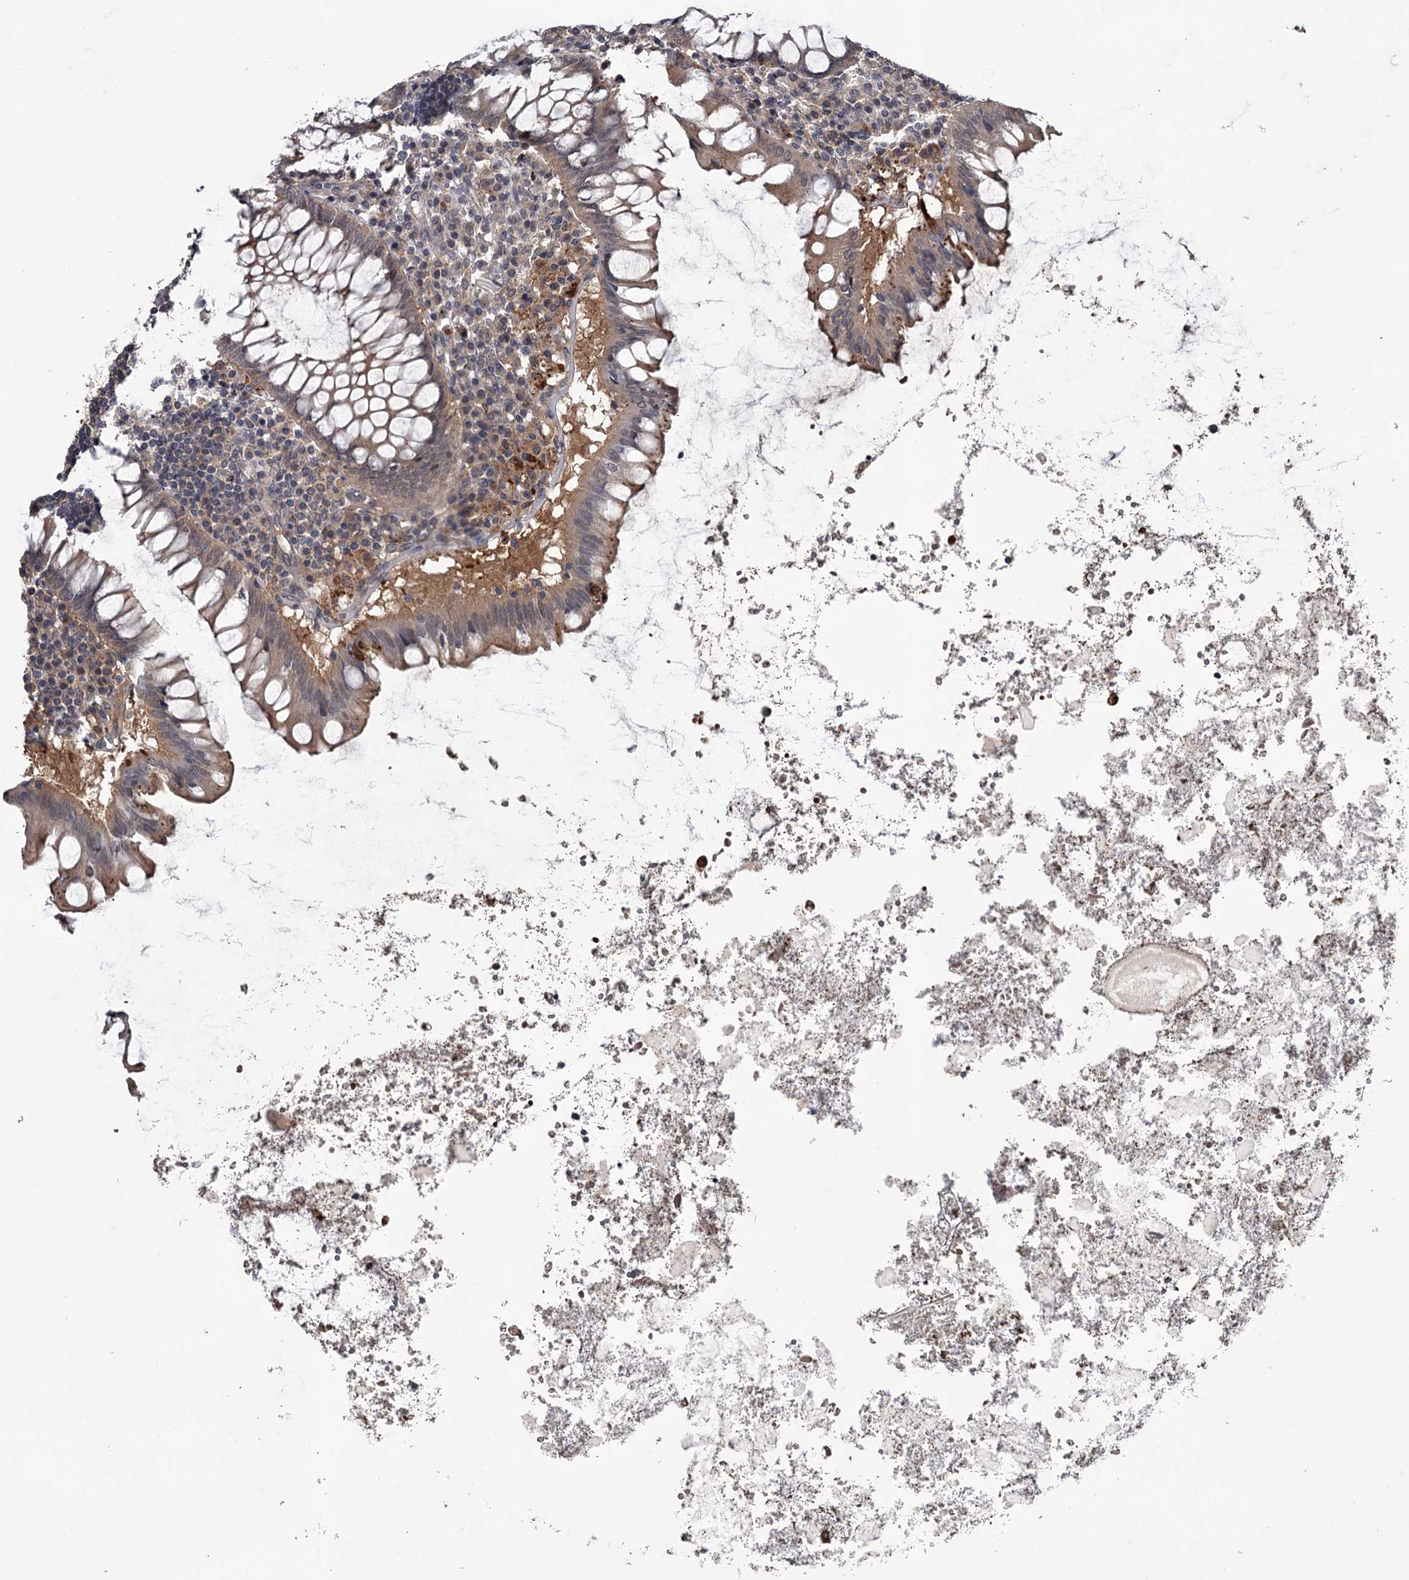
{"staining": {"intensity": "weak", "quantity": ">75%", "location": "cytoplasmic/membranous"}, "tissue": "appendix", "cell_type": "Glandular cells", "image_type": "normal", "snomed": [{"axis": "morphology", "description": "Normal tissue, NOS"}, {"axis": "topography", "description": "Appendix"}], "caption": "A low amount of weak cytoplasmic/membranous expression is identified in about >75% of glandular cells in unremarkable appendix.", "gene": "DAO", "patient": {"sex": "female", "age": 54}}